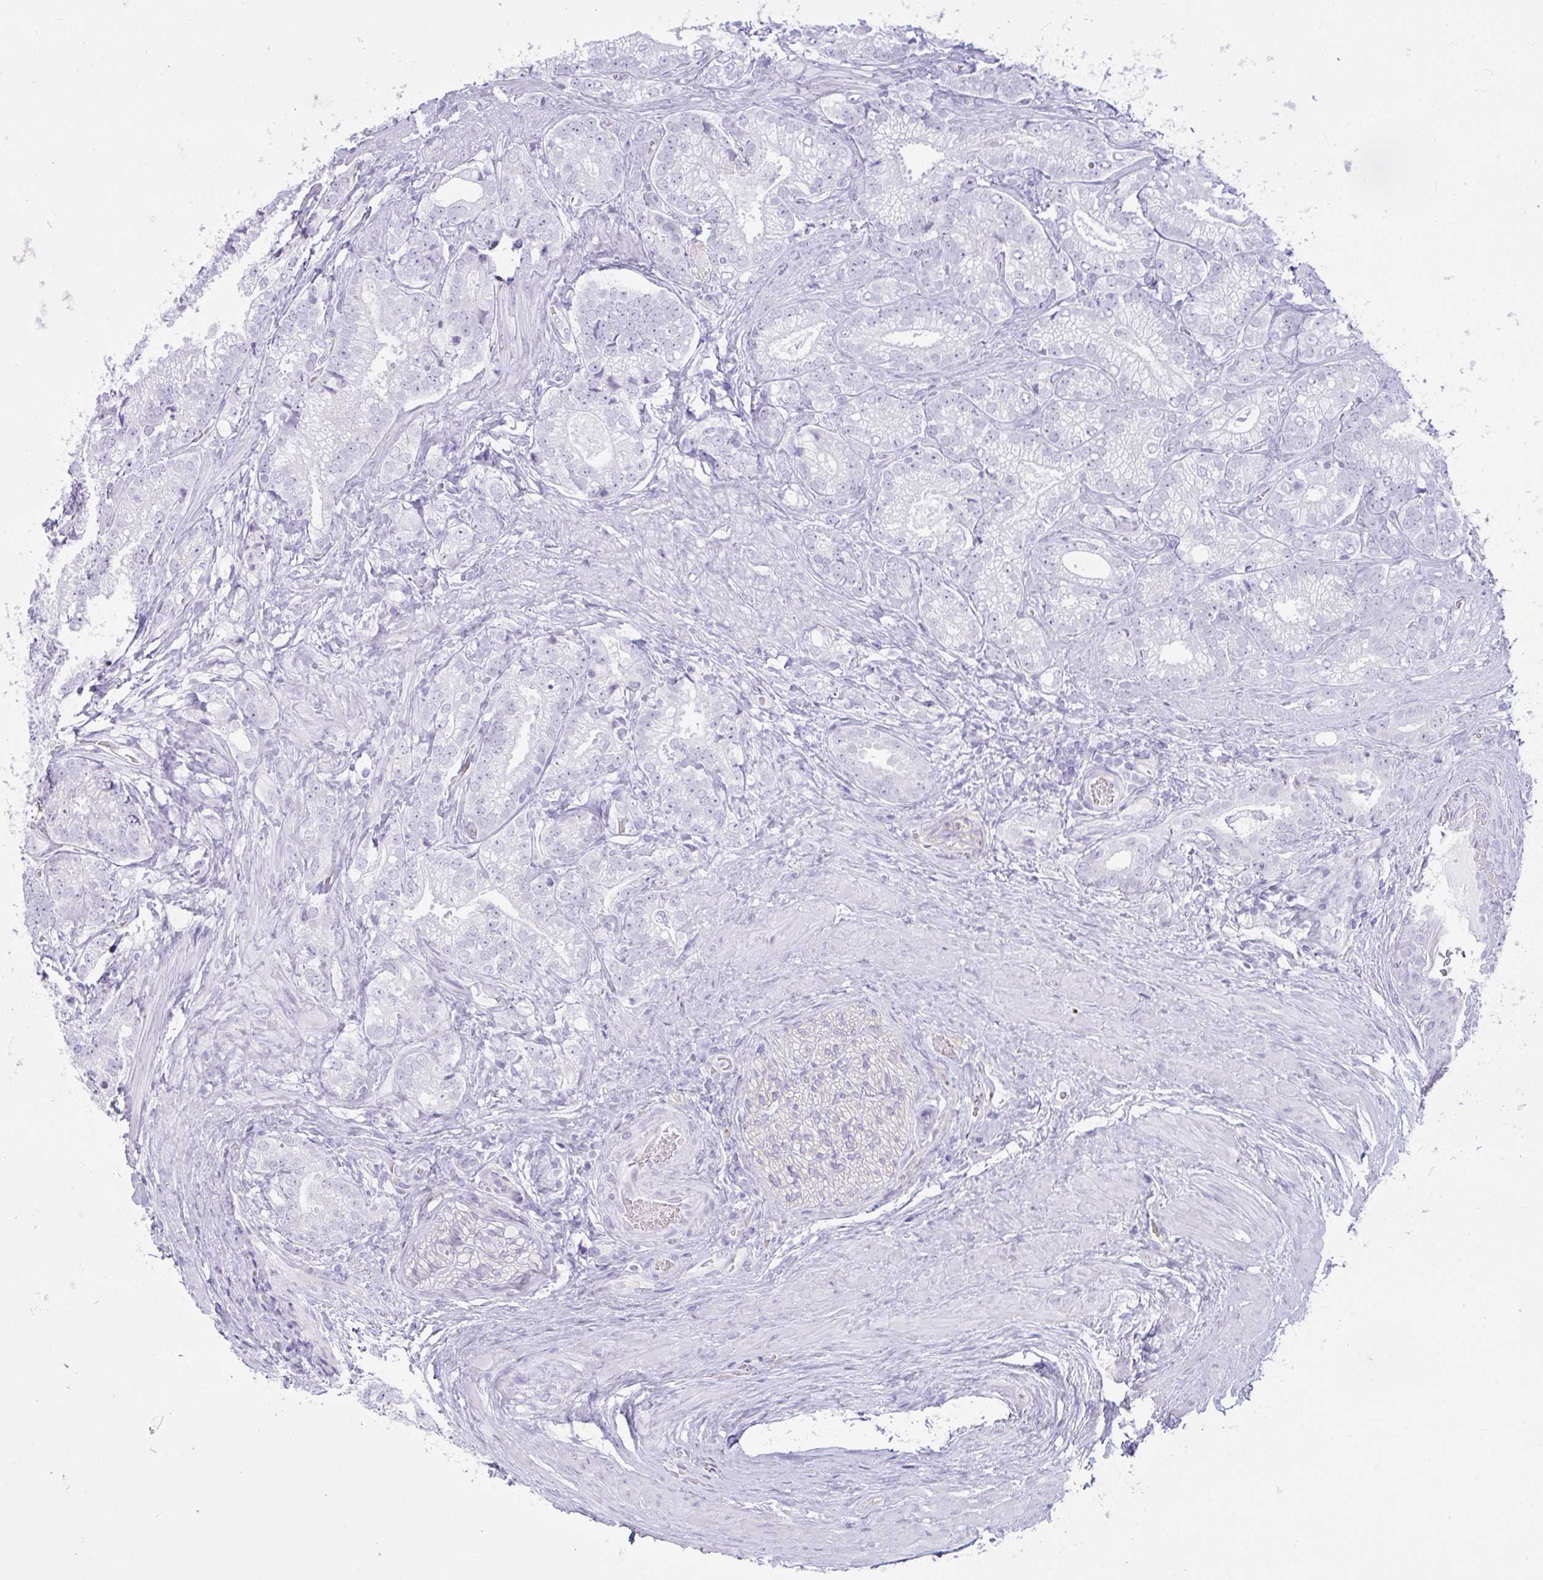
{"staining": {"intensity": "negative", "quantity": "none", "location": "none"}, "tissue": "prostate cancer", "cell_type": "Tumor cells", "image_type": "cancer", "snomed": [{"axis": "morphology", "description": "Adenocarcinoma, Low grade"}, {"axis": "topography", "description": "Prostate"}], "caption": "High power microscopy image of an immunohistochemistry (IHC) image of prostate low-grade adenocarcinoma, revealing no significant positivity in tumor cells. The staining is performed using DAB (3,3'-diaminobenzidine) brown chromogen with nuclei counter-stained in using hematoxylin.", "gene": "RASL10A", "patient": {"sex": "male", "age": 63}}